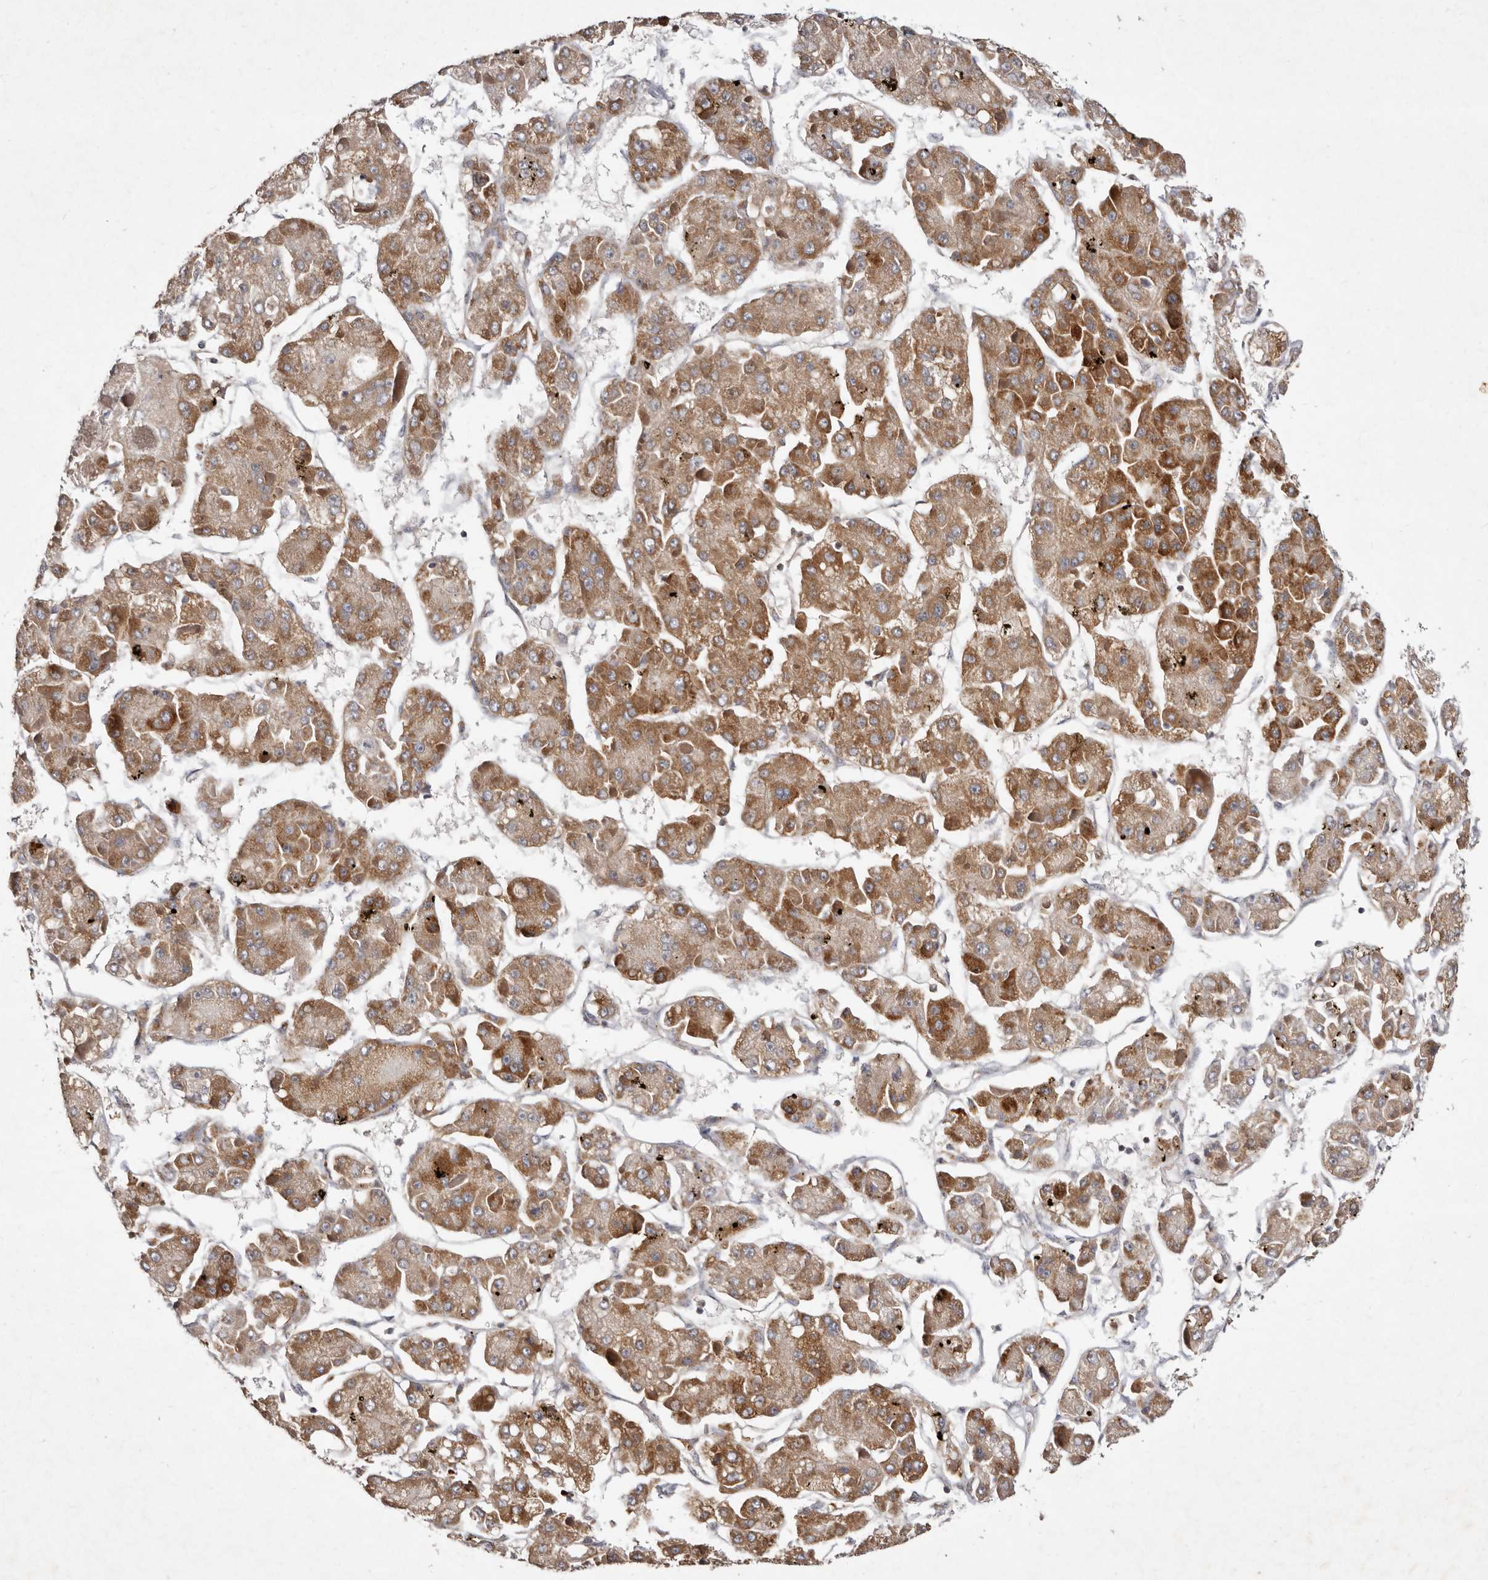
{"staining": {"intensity": "moderate", "quantity": ">75%", "location": "cytoplasmic/membranous"}, "tissue": "liver cancer", "cell_type": "Tumor cells", "image_type": "cancer", "snomed": [{"axis": "morphology", "description": "Carcinoma, Hepatocellular, NOS"}, {"axis": "topography", "description": "Liver"}], "caption": "A micrograph showing moderate cytoplasmic/membranous expression in about >75% of tumor cells in liver hepatocellular carcinoma, as visualized by brown immunohistochemical staining.", "gene": "SLC25A20", "patient": {"sex": "female", "age": 73}}